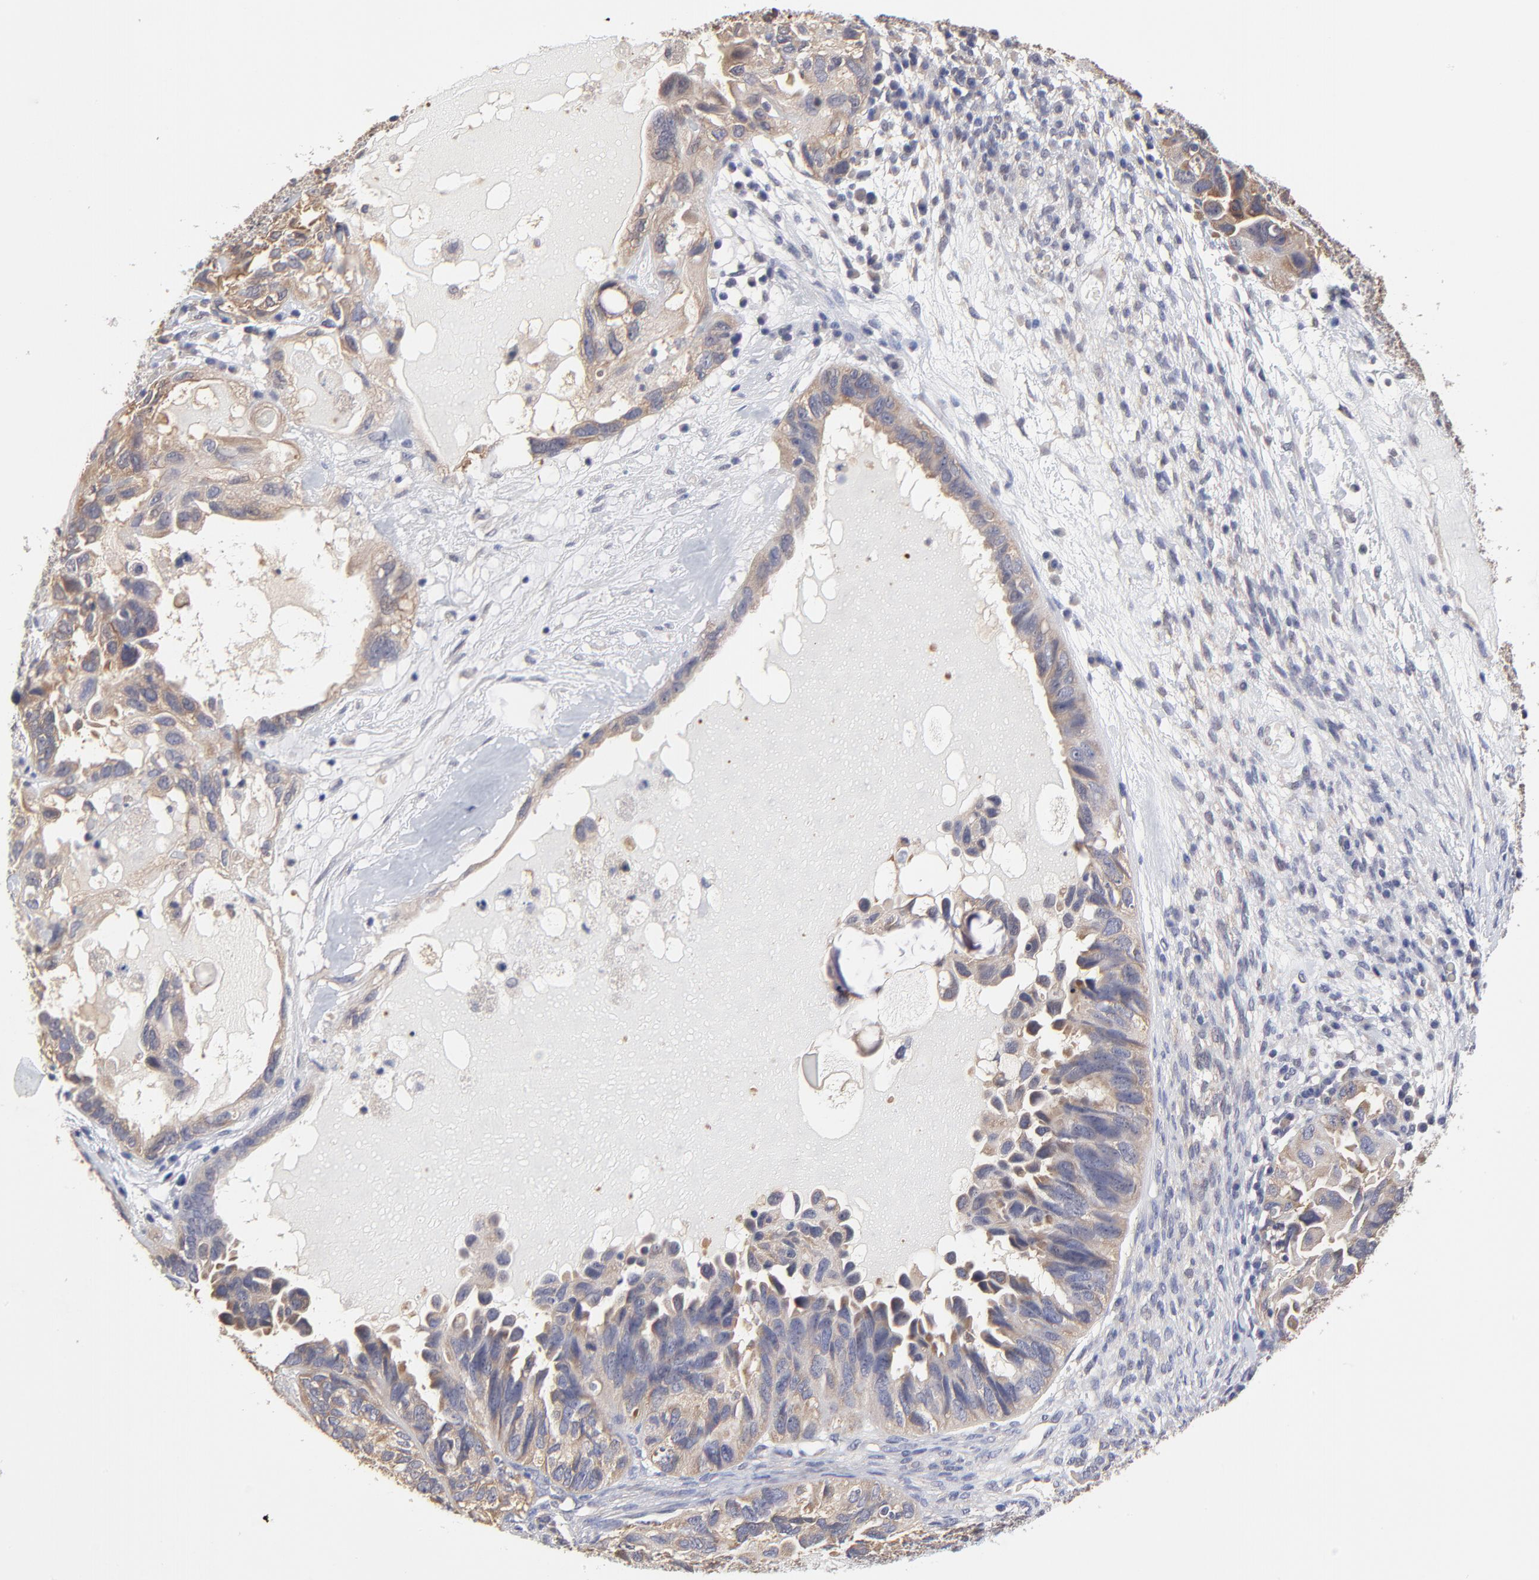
{"staining": {"intensity": "moderate", "quantity": "25%-75%", "location": "cytoplasmic/membranous"}, "tissue": "ovarian cancer", "cell_type": "Tumor cells", "image_type": "cancer", "snomed": [{"axis": "morphology", "description": "Cystadenocarcinoma, serous, NOS"}, {"axis": "topography", "description": "Ovary"}], "caption": "DAB (3,3'-diaminobenzidine) immunohistochemical staining of ovarian serous cystadenocarcinoma shows moderate cytoplasmic/membranous protein expression in about 25%-75% of tumor cells.", "gene": "CCT2", "patient": {"sex": "female", "age": 82}}